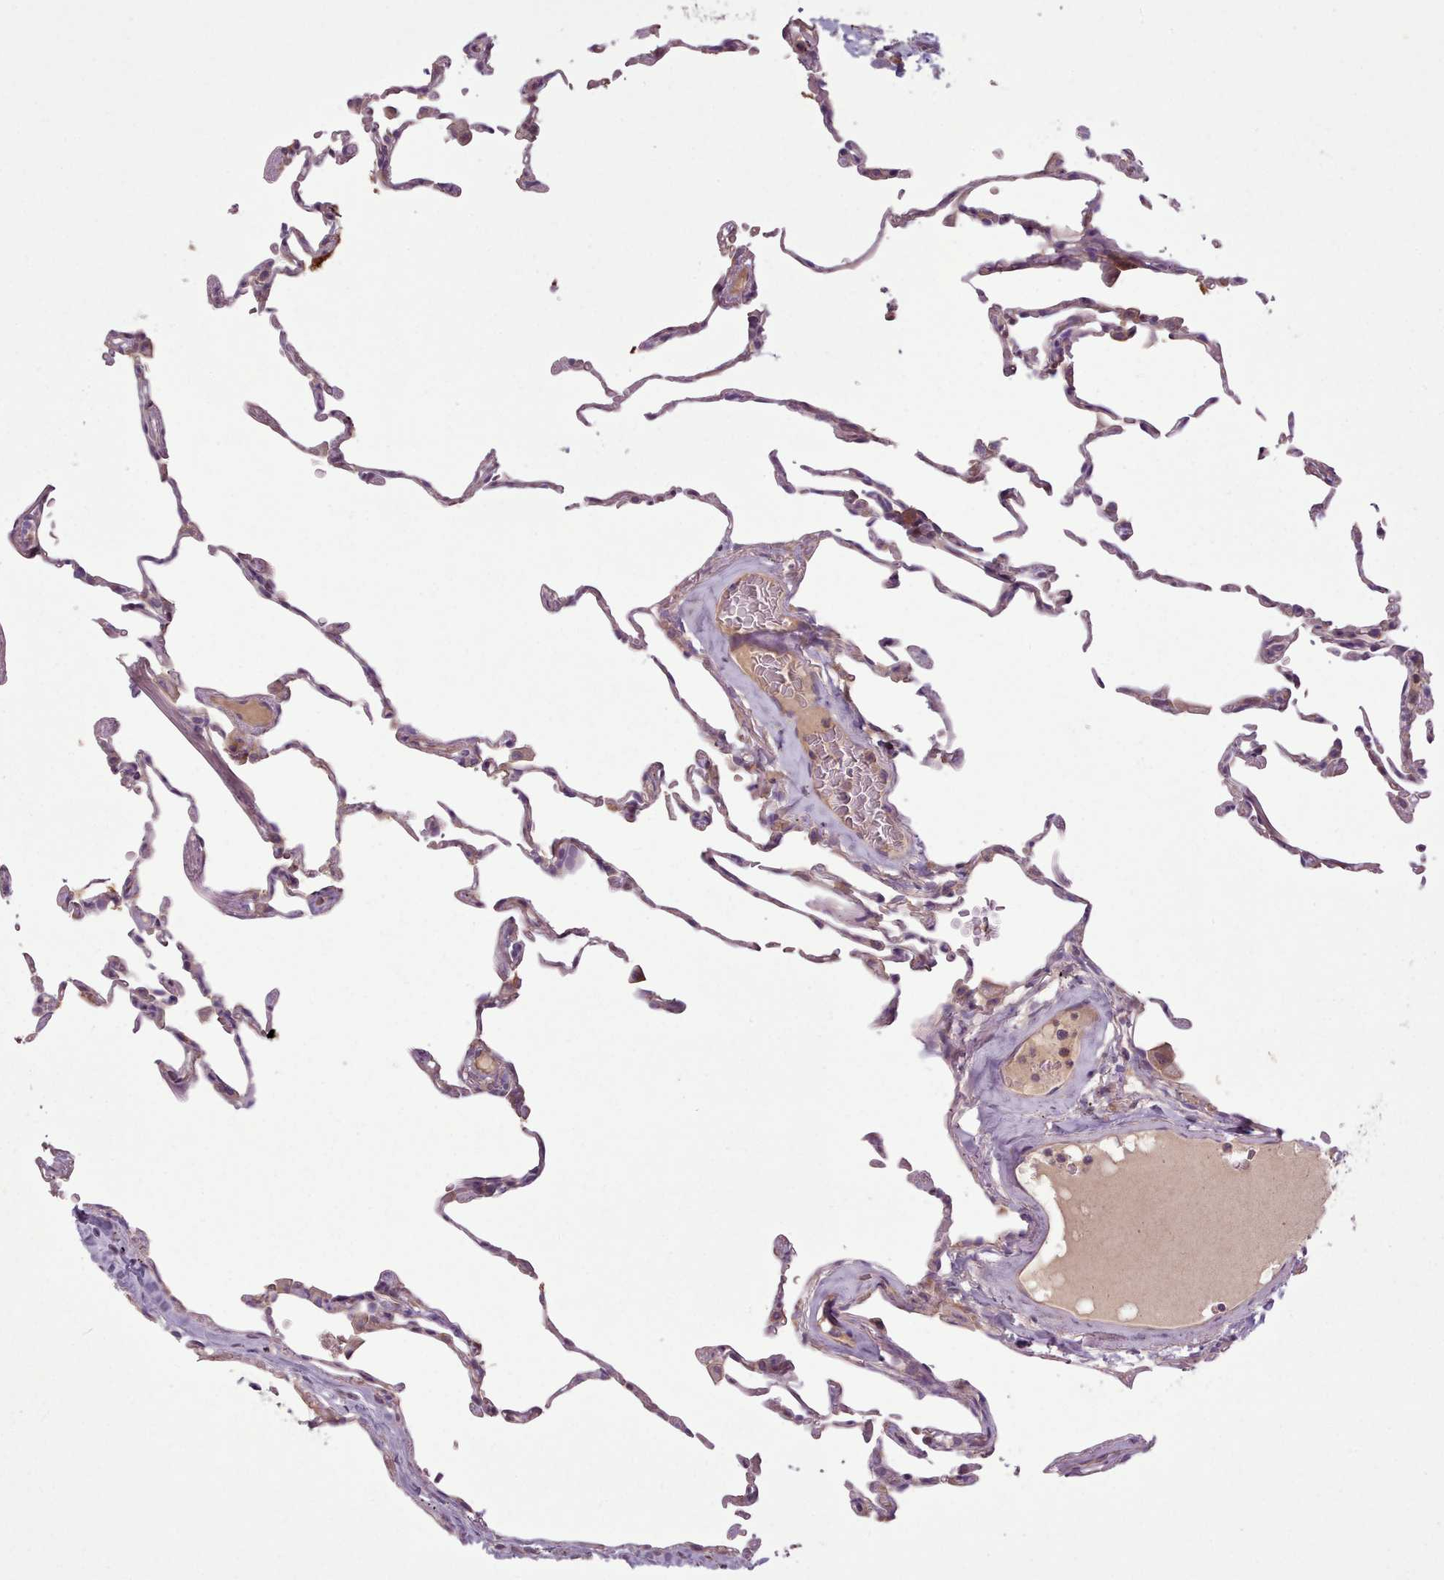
{"staining": {"intensity": "weak", "quantity": "25%-75%", "location": "cytoplasmic/membranous"}, "tissue": "lung", "cell_type": "Alveolar cells", "image_type": "normal", "snomed": [{"axis": "morphology", "description": "Normal tissue, NOS"}, {"axis": "topography", "description": "Lung"}], "caption": "A high-resolution micrograph shows immunohistochemistry (IHC) staining of unremarkable lung, which exhibits weak cytoplasmic/membranous expression in approximately 25%-75% of alveolar cells.", "gene": "NT5DC2", "patient": {"sex": "female", "age": 57}}